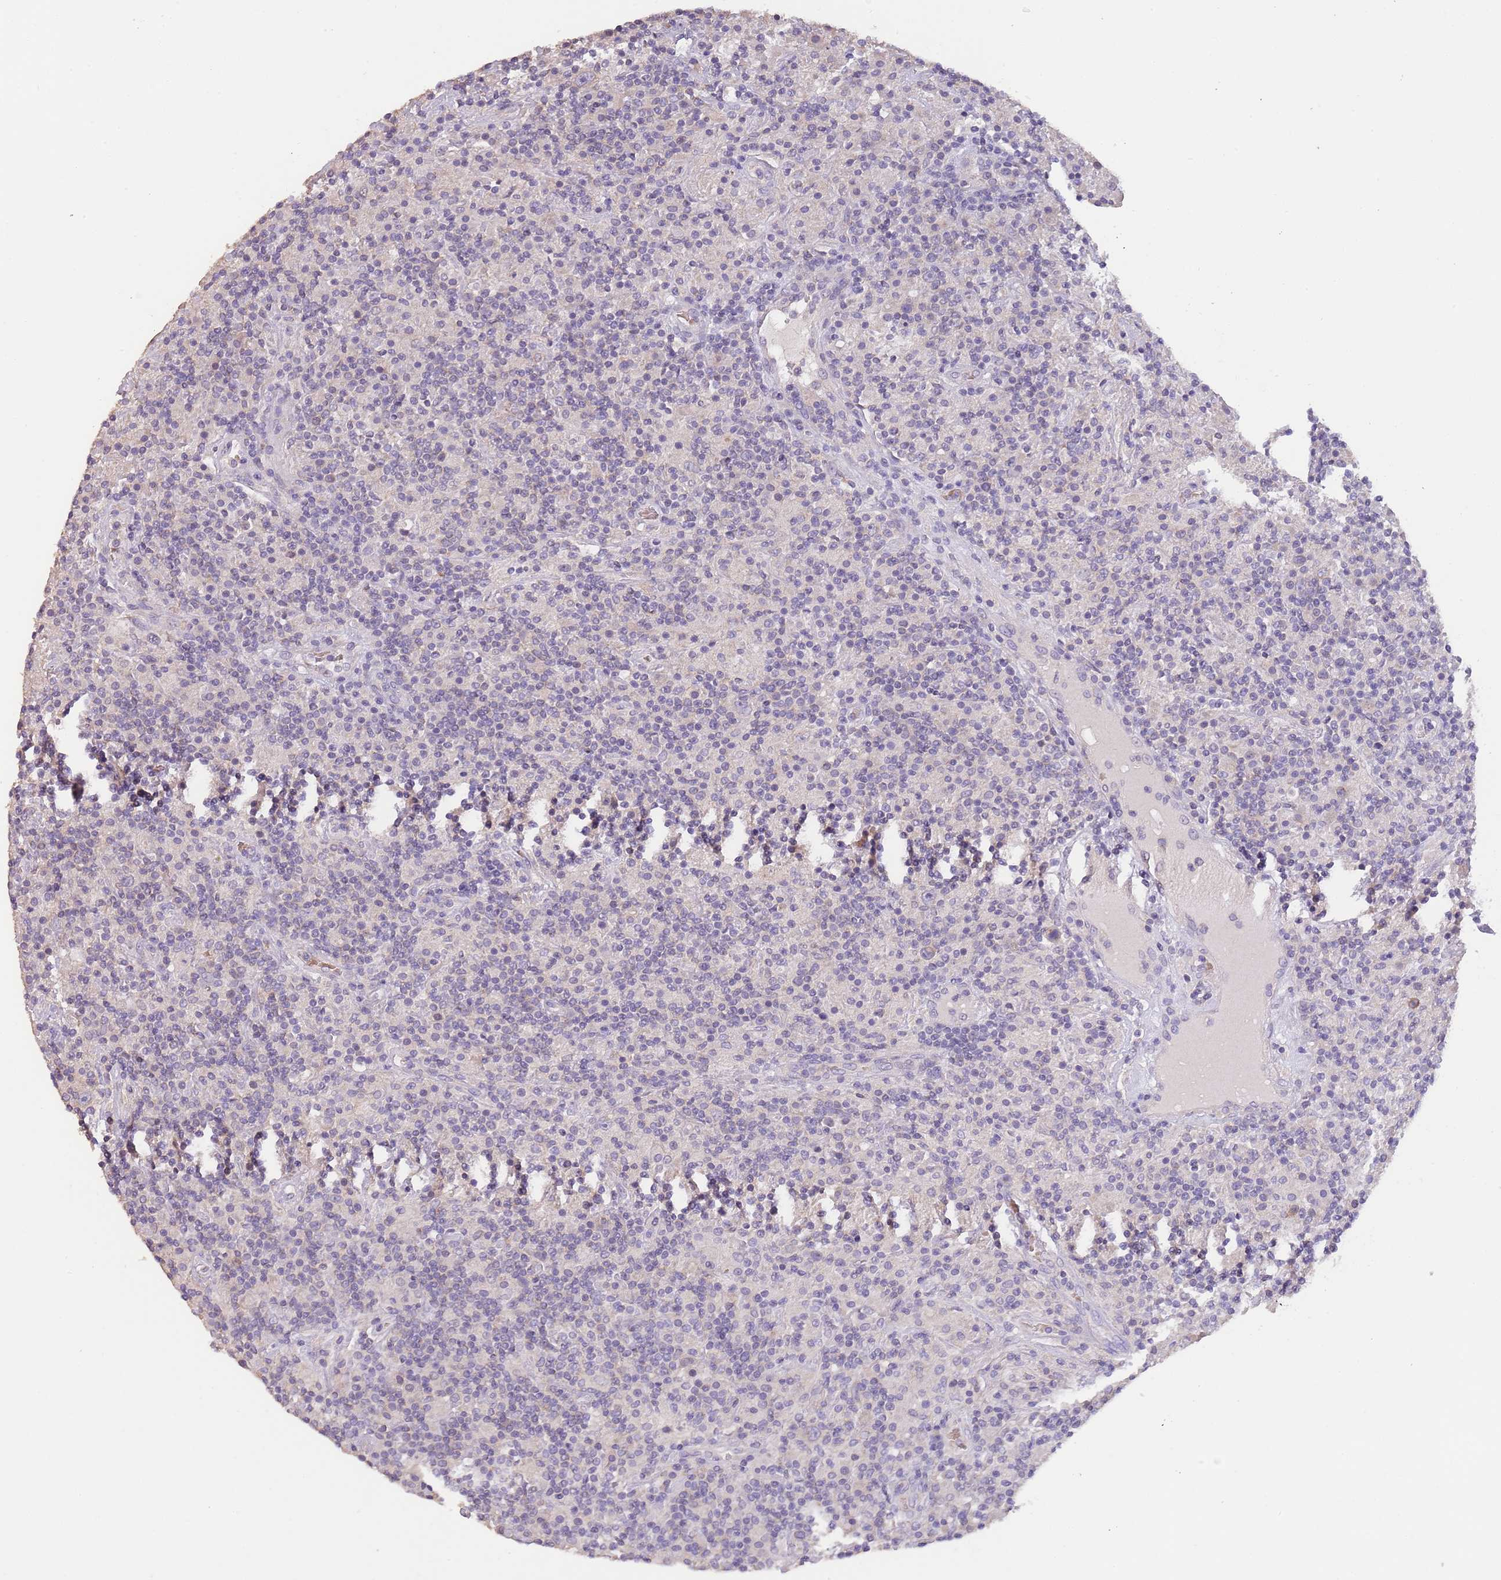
{"staining": {"intensity": "negative", "quantity": "none", "location": "none"}, "tissue": "lymphoma", "cell_type": "Tumor cells", "image_type": "cancer", "snomed": [{"axis": "morphology", "description": "Hodgkin's disease, NOS"}, {"axis": "topography", "description": "Lymph node"}], "caption": "Protein analysis of Hodgkin's disease displays no significant staining in tumor cells. Brightfield microscopy of immunohistochemistry (IHC) stained with DAB (3,3'-diaminobenzidine) (brown) and hematoxylin (blue), captured at high magnification.", "gene": "ZNF658", "patient": {"sex": "male", "age": 70}}